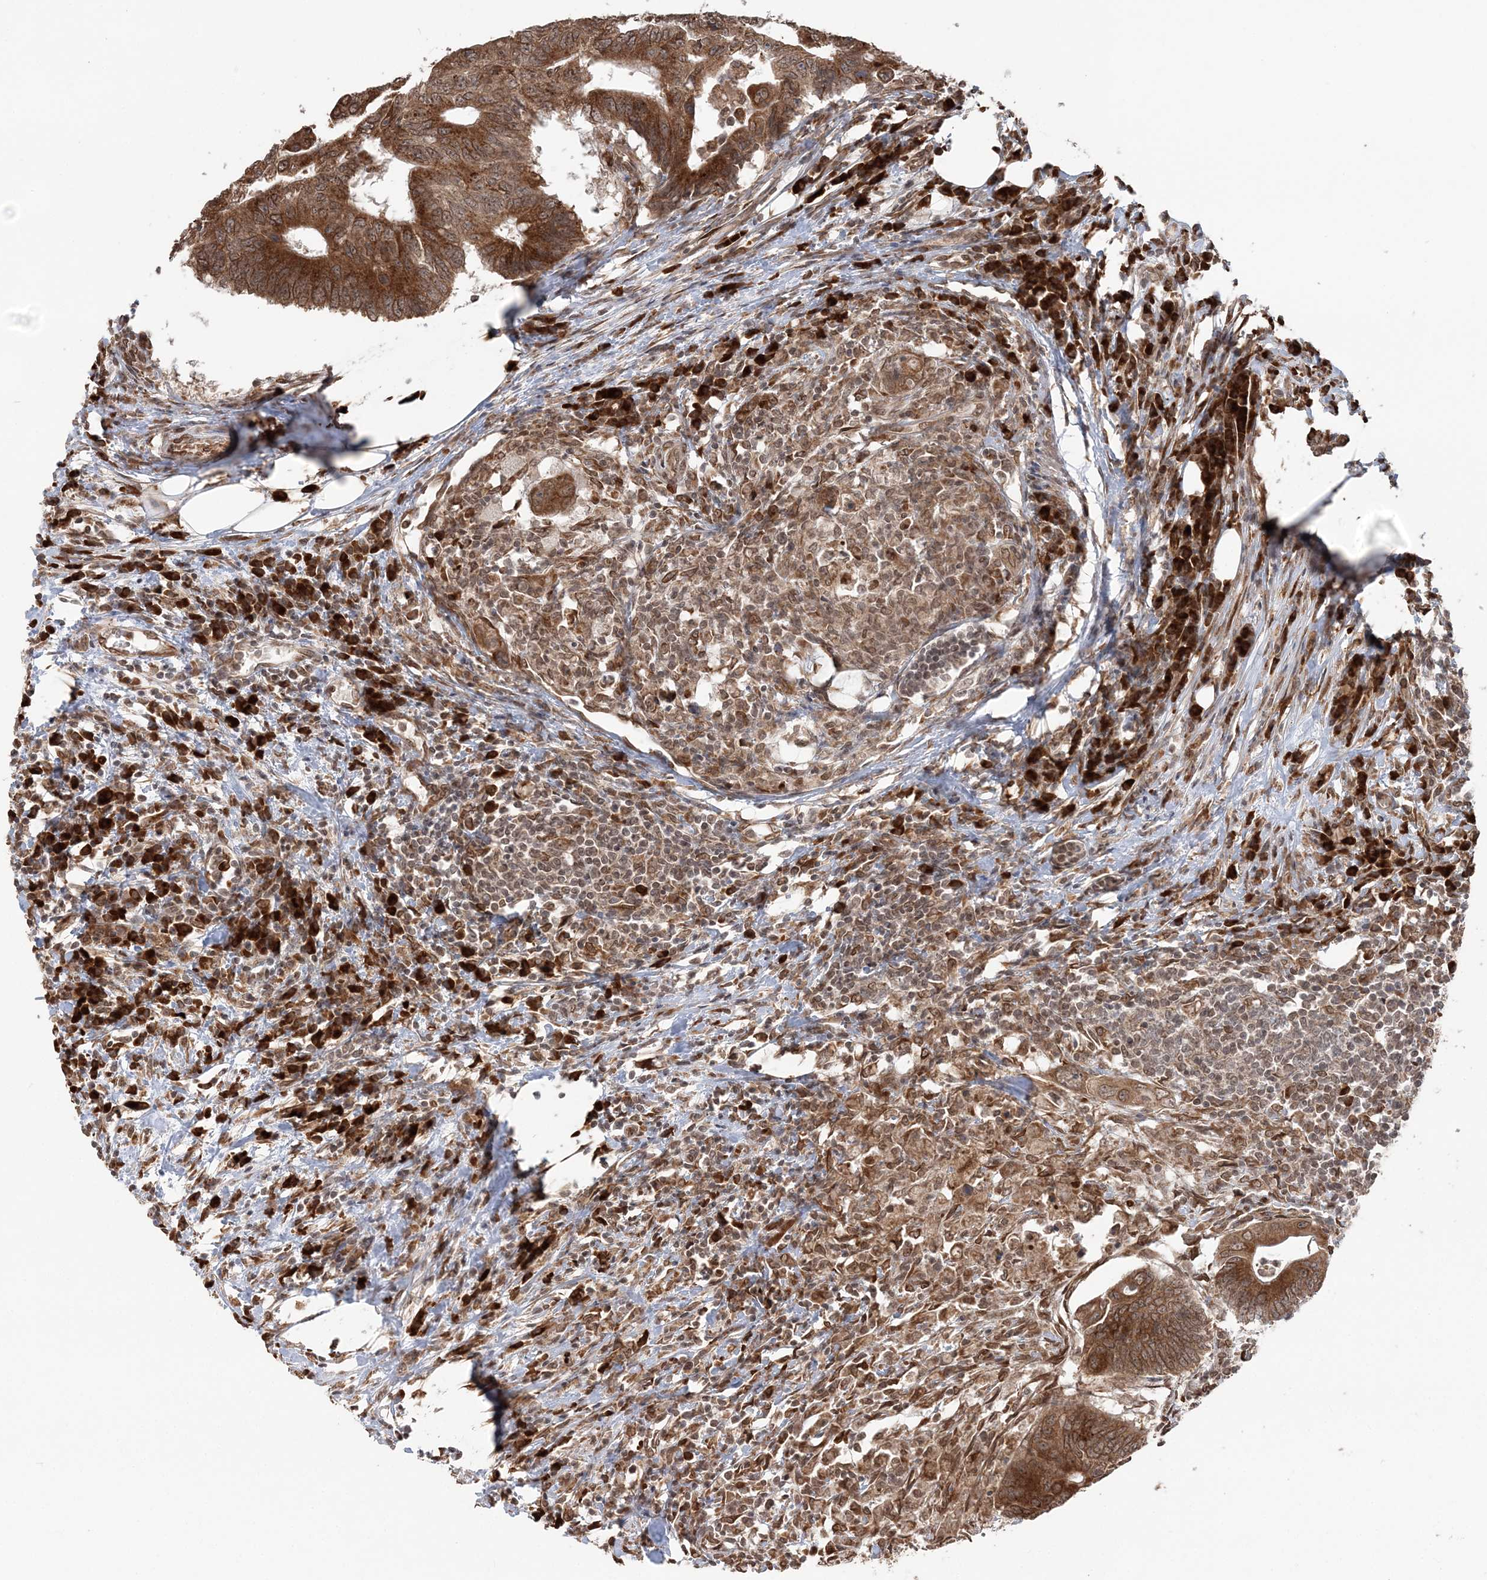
{"staining": {"intensity": "strong", "quantity": ">75%", "location": "cytoplasmic/membranous"}, "tissue": "colorectal cancer", "cell_type": "Tumor cells", "image_type": "cancer", "snomed": [{"axis": "morphology", "description": "Adenocarcinoma, NOS"}, {"axis": "topography", "description": "Colon"}], "caption": "DAB (3,3'-diaminobenzidine) immunohistochemical staining of colorectal cancer demonstrates strong cytoplasmic/membranous protein expression in about >75% of tumor cells.", "gene": "TMED10", "patient": {"sex": "male", "age": 71}}